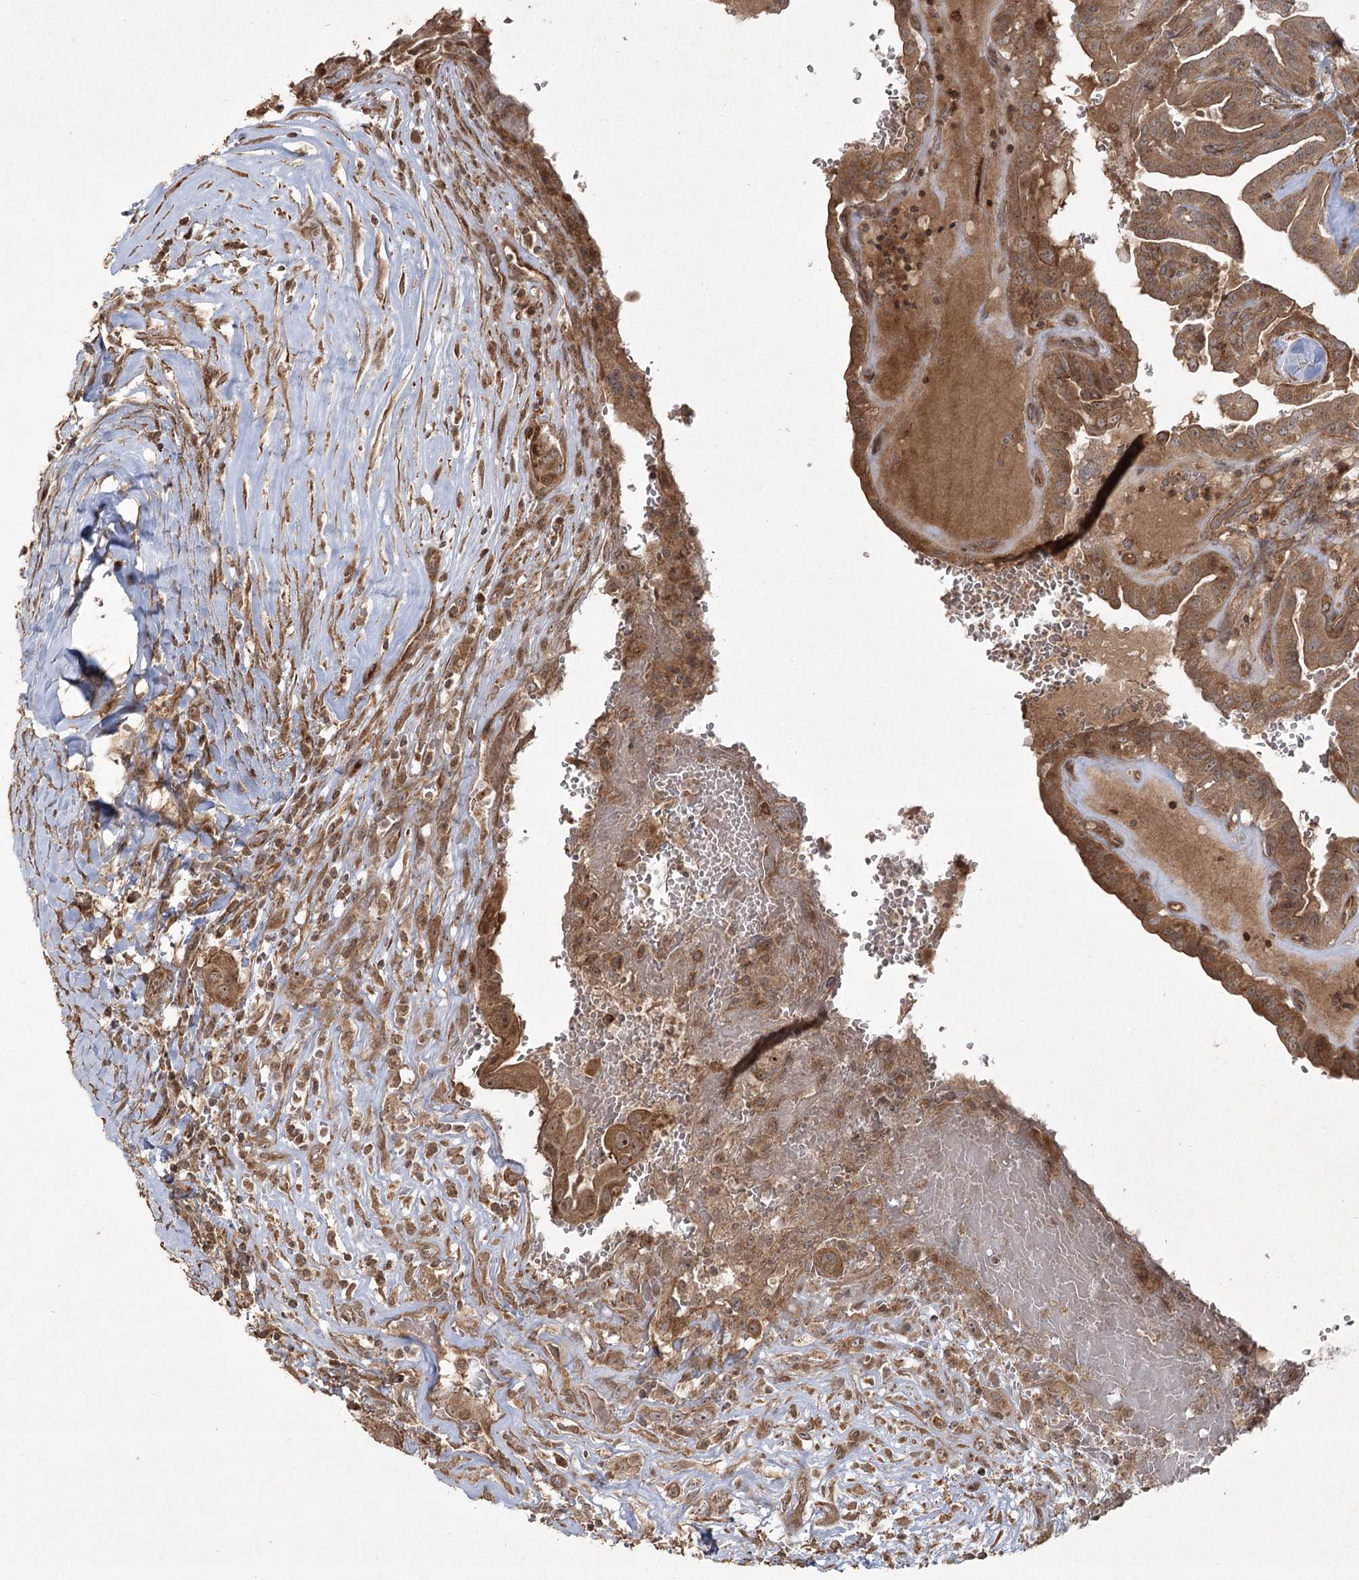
{"staining": {"intensity": "moderate", "quantity": ">75%", "location": "cytoplasmic/membranous,nuclear"}, "tissue": "thyroid cancer", "cell_type": "Tumor cells", "image_type": "cancer", "snomed": [{"axis": "morphology", "description": "Papillary adenocarcinoma, NOS"}, {"axis": "topography", "description": "Thyroid gland"}], "caption": "Tumor cells demonstrate medium levels of moderate cytoplasmic/membranous and nuclear positivity in approximately >75% of cells in thyroid cancer (papillary adenocarcinoma).", "gene": "CPLANE1", "patient": {"sex": "male", "age": 77}}